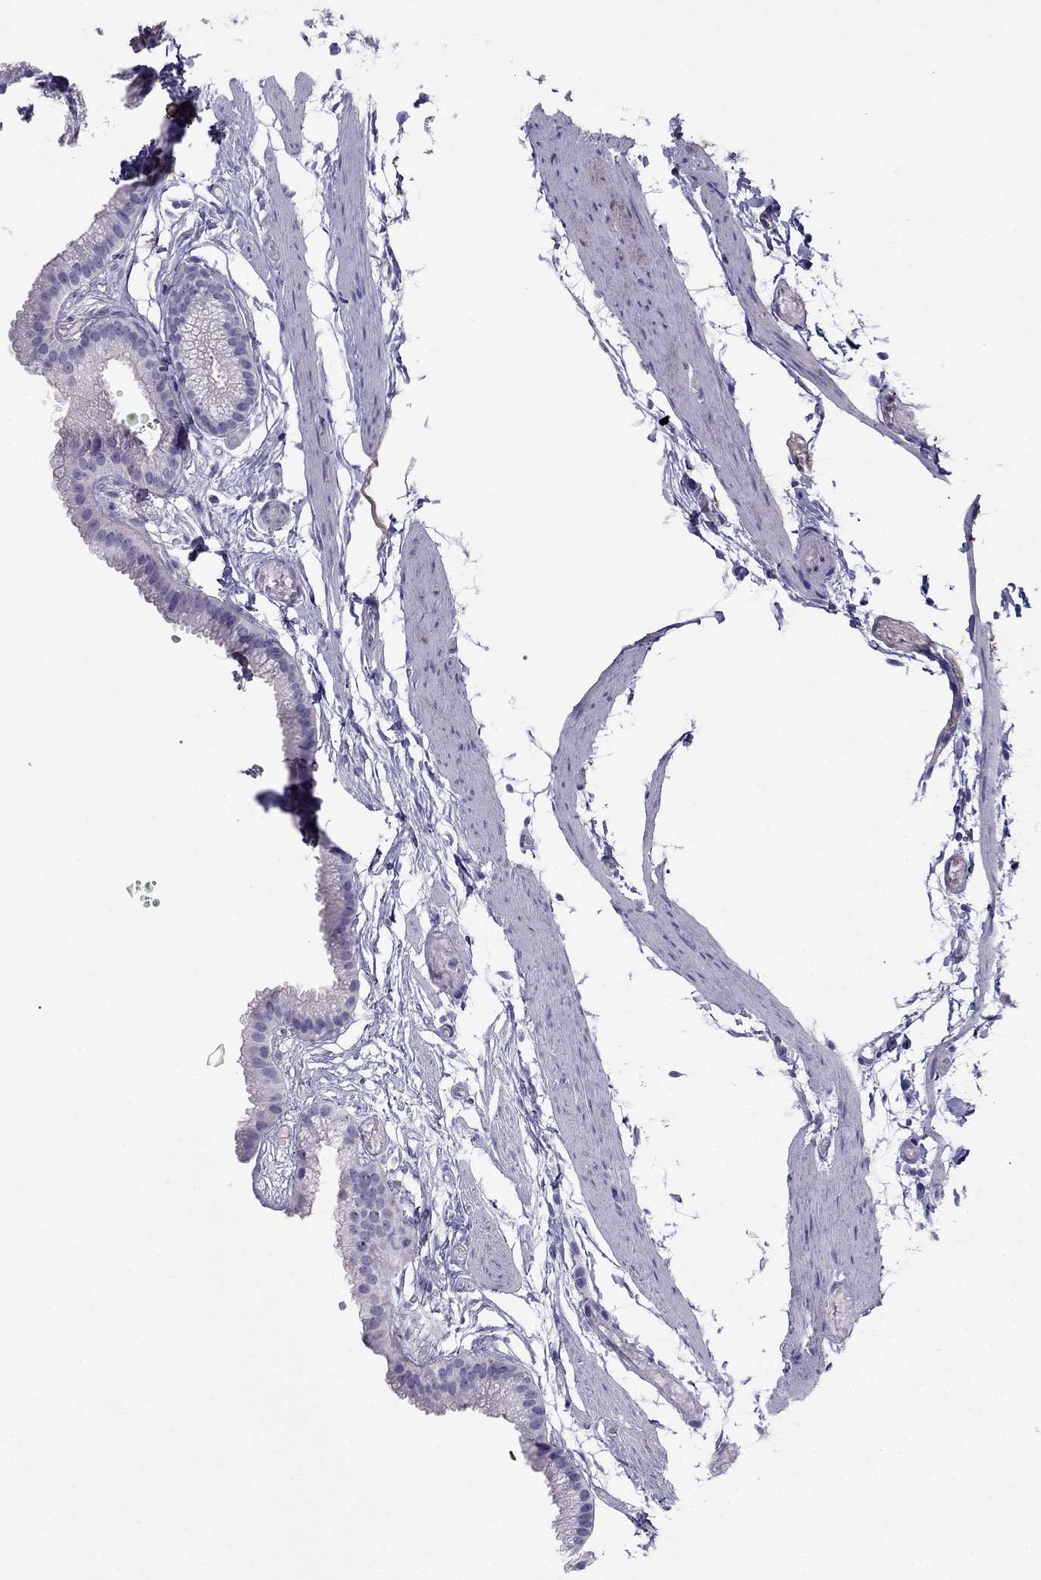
{"staining": {"intensity": "negative", "quantity": "none", "location": "none"}, "tissue": "gallbladder", "cell_type": "Glandular cells", "image_type": "normal", "snomed": [{"axis": "morphology", "description": "Normal tissue, NOS"}, {"axis": "topography", "description": "Gallbladder"}], "caption": "Immunohistochemistry of benign human gallbladder shows no positivity in glandular cells.", "gene": "TBC1D21", "patient": {"sex": "female", "age": 45}}